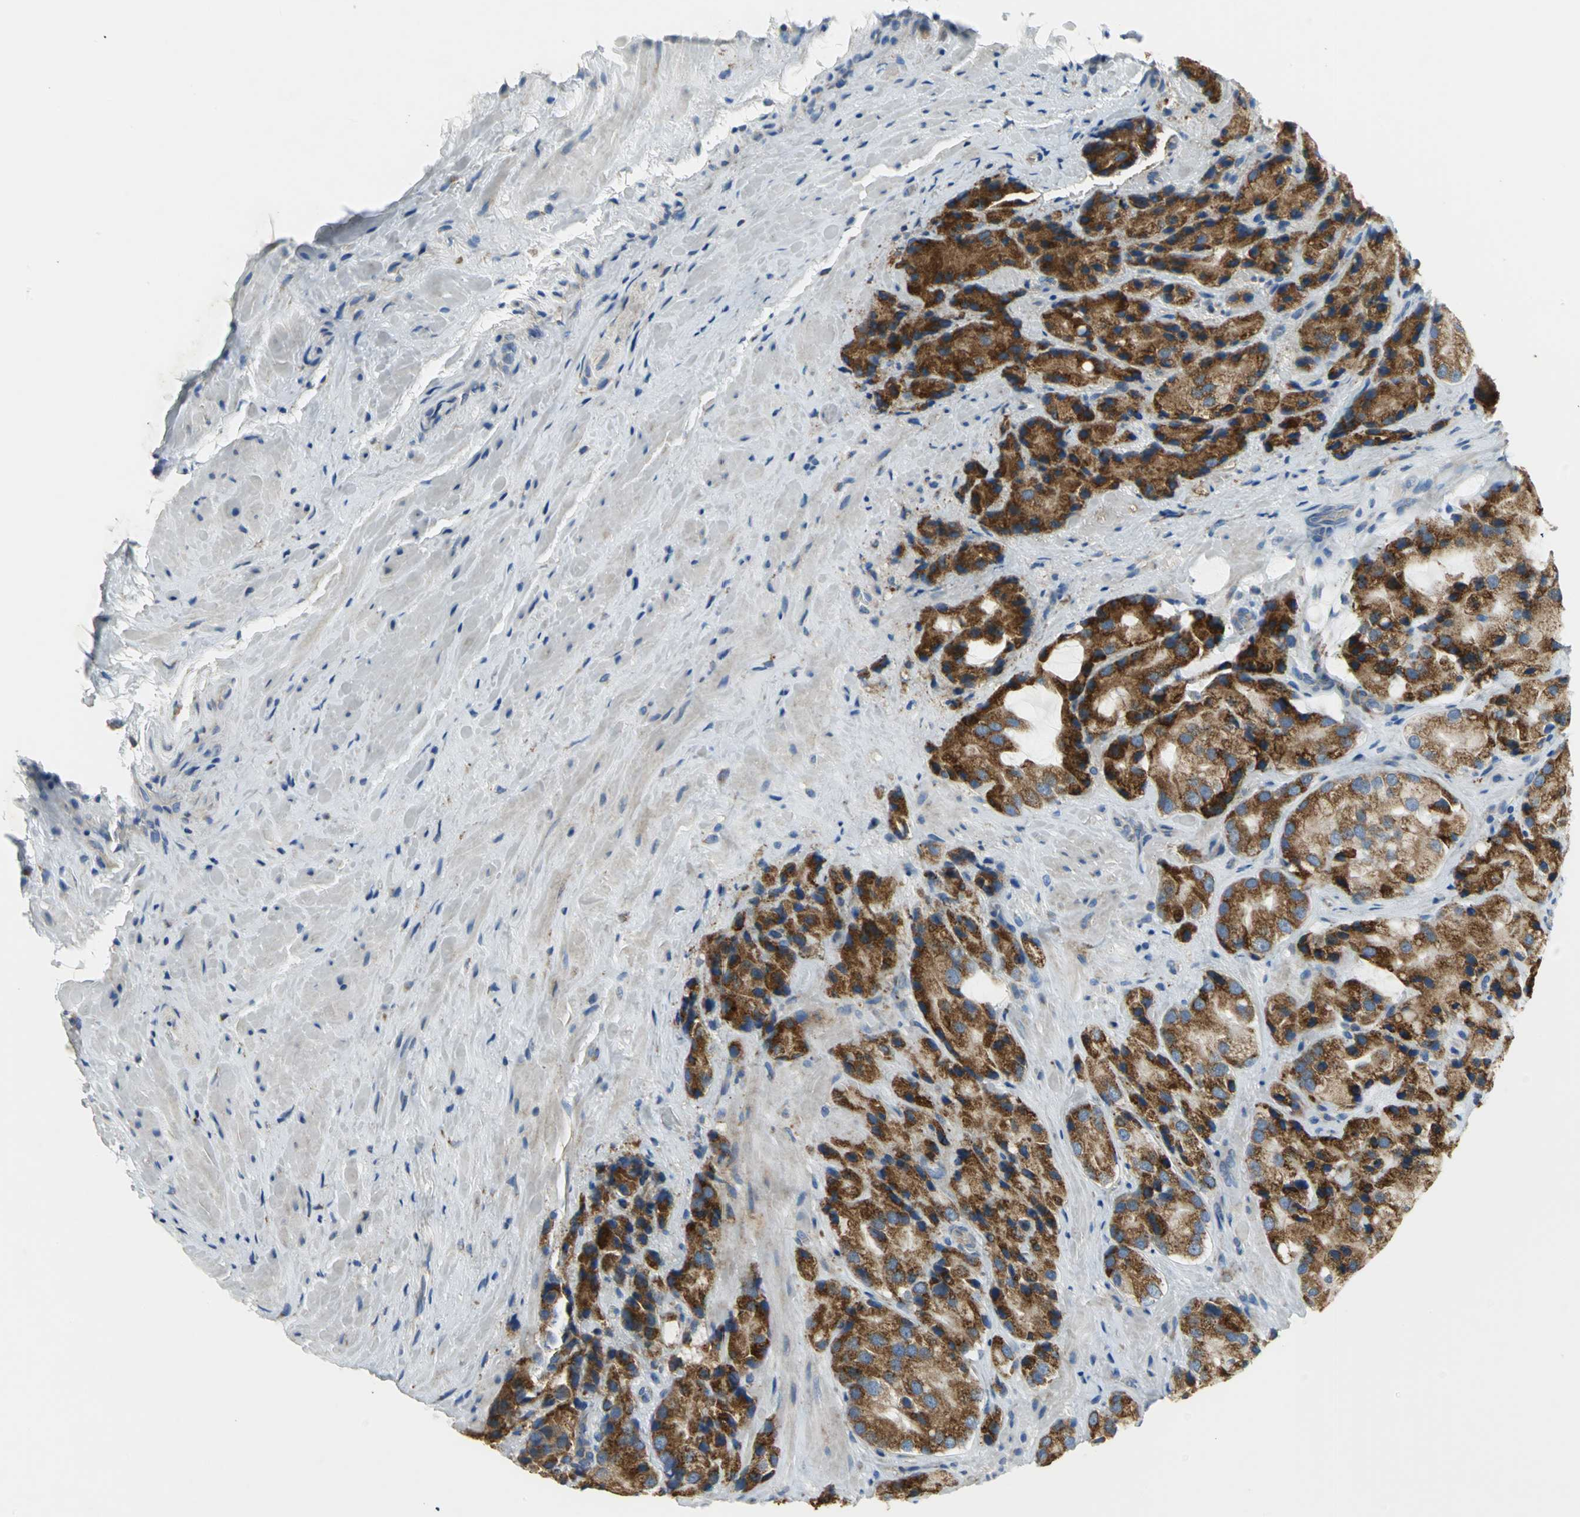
{"staining": {"intensity": "strong", "quantity": ">75%", "location": "cytoplasmic/membranous"}, "tissue": "prostate cancer", "cell_type": "Tumor cells", "image_type": "cancer", "snomed": [{"axis": "morphology", "description": "Adenocarcinoma, High grade"}, {"axis": "topography", "description": "Prostate"}], "caption": "Prostate adenocarcinoma (high-grade) stained with a brown dye displays strong cytoplasmic/membranous positive expression in approximately >75% of tumor cells.", "gene": "TULP4", "patient": {"sex": "male", "age": 70}}